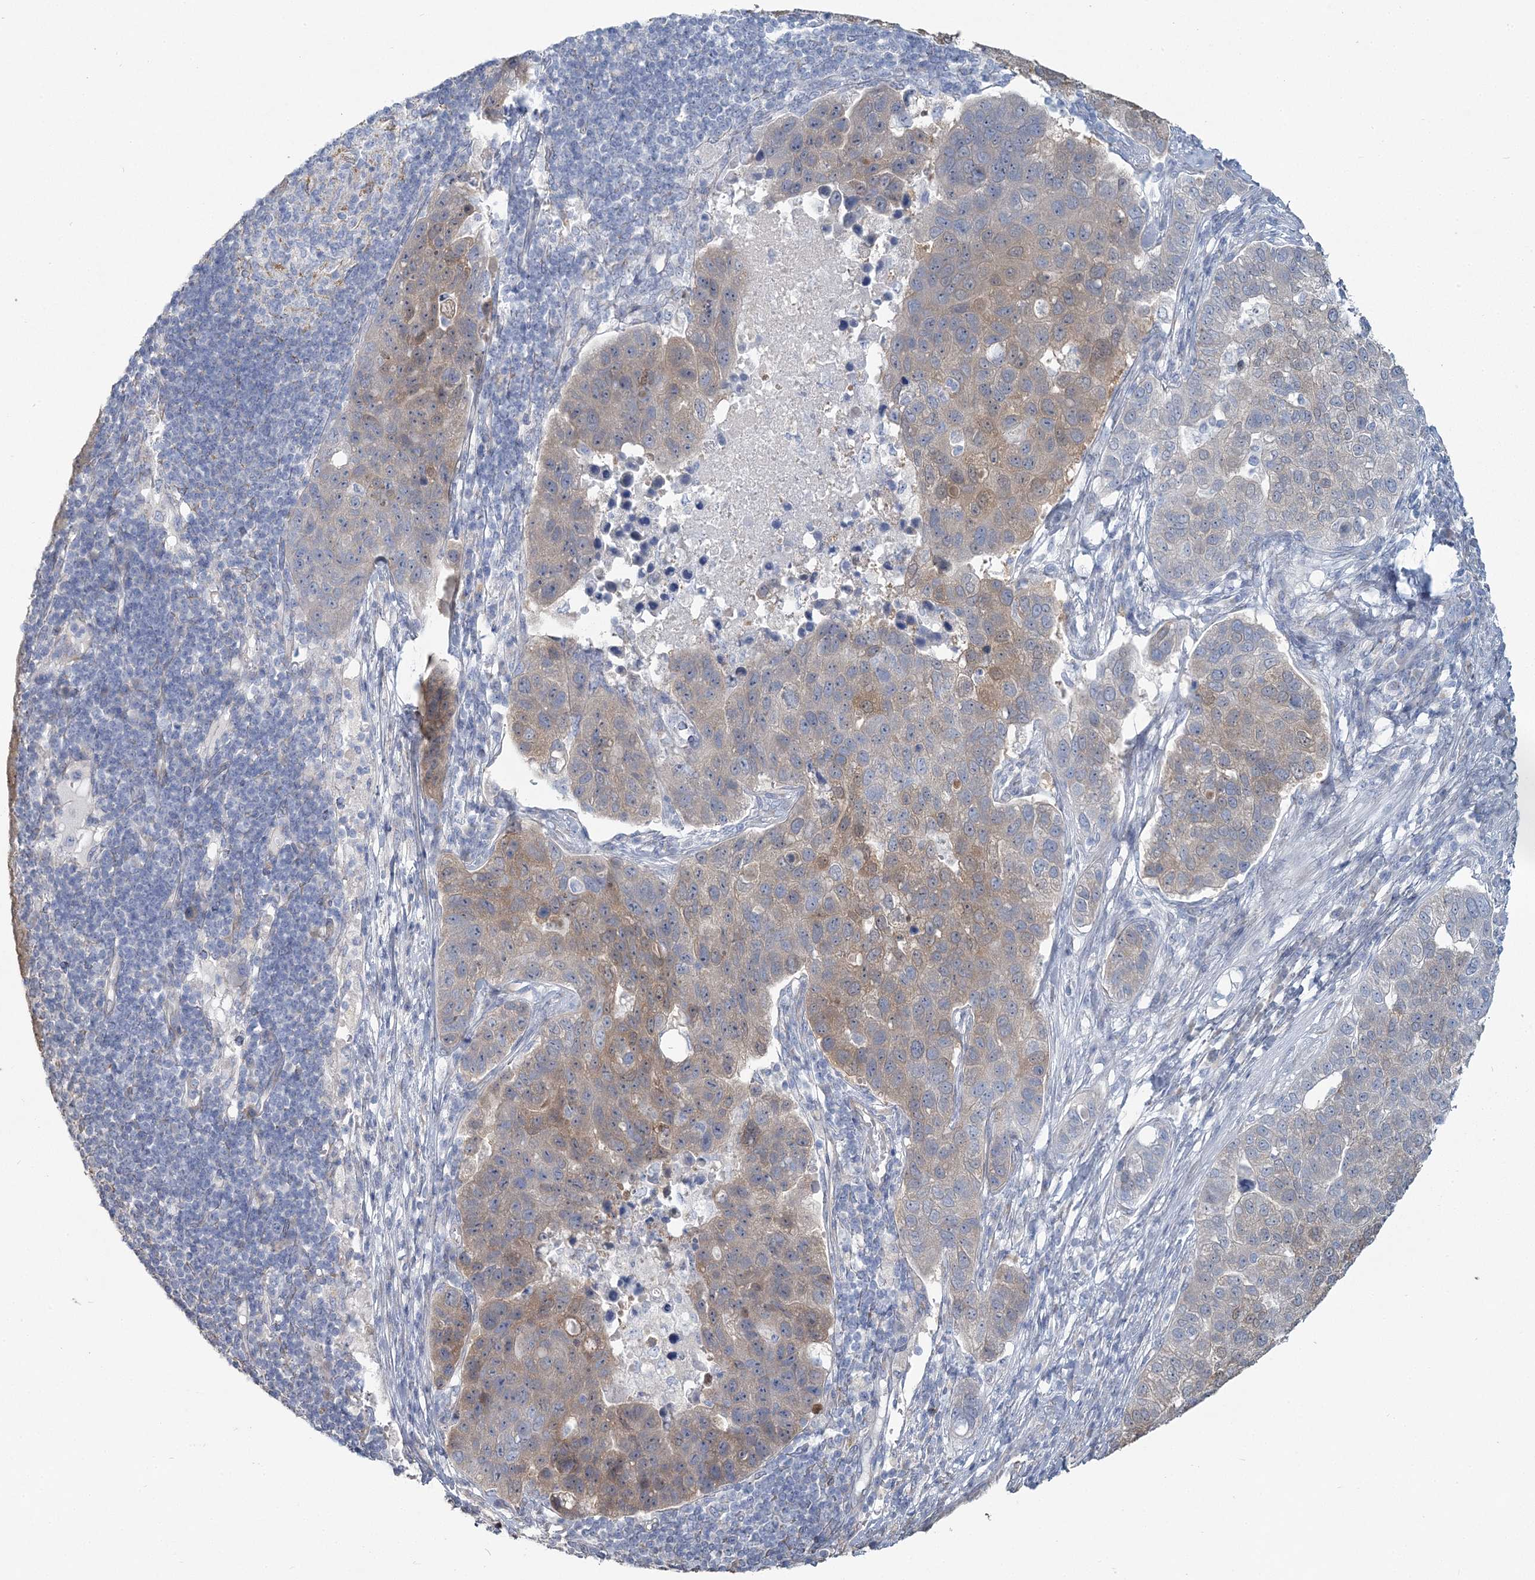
{"staining": {"intensity": "weak", "quantity": "25%-75%", "location": "cytoplasmic/membranous"}, "tissue": "pancreatic cancer", "cell_type": "Tumor cells", "image_type": "cancer", "snomed": [{"axis": "morphology", "description": "Adenocarcinoma, NOS"}, {"axis": "topography", "description": "Pancreas"}], "caption": "Immunohistochemistry (IHC) staining of pancreatic cancer, which shows low levels of weak cytoplasmic/membranous staining in approximately 25%-75% of tumor cells indicating weak cytoplasmic/membranous protein staining. The staining was performed using DAB (brown) for protein detection and nuclei were counterstained in hematoxylin (blue).", "gene": "CMBL", "patient": {"sex": "female", "age": 61}}